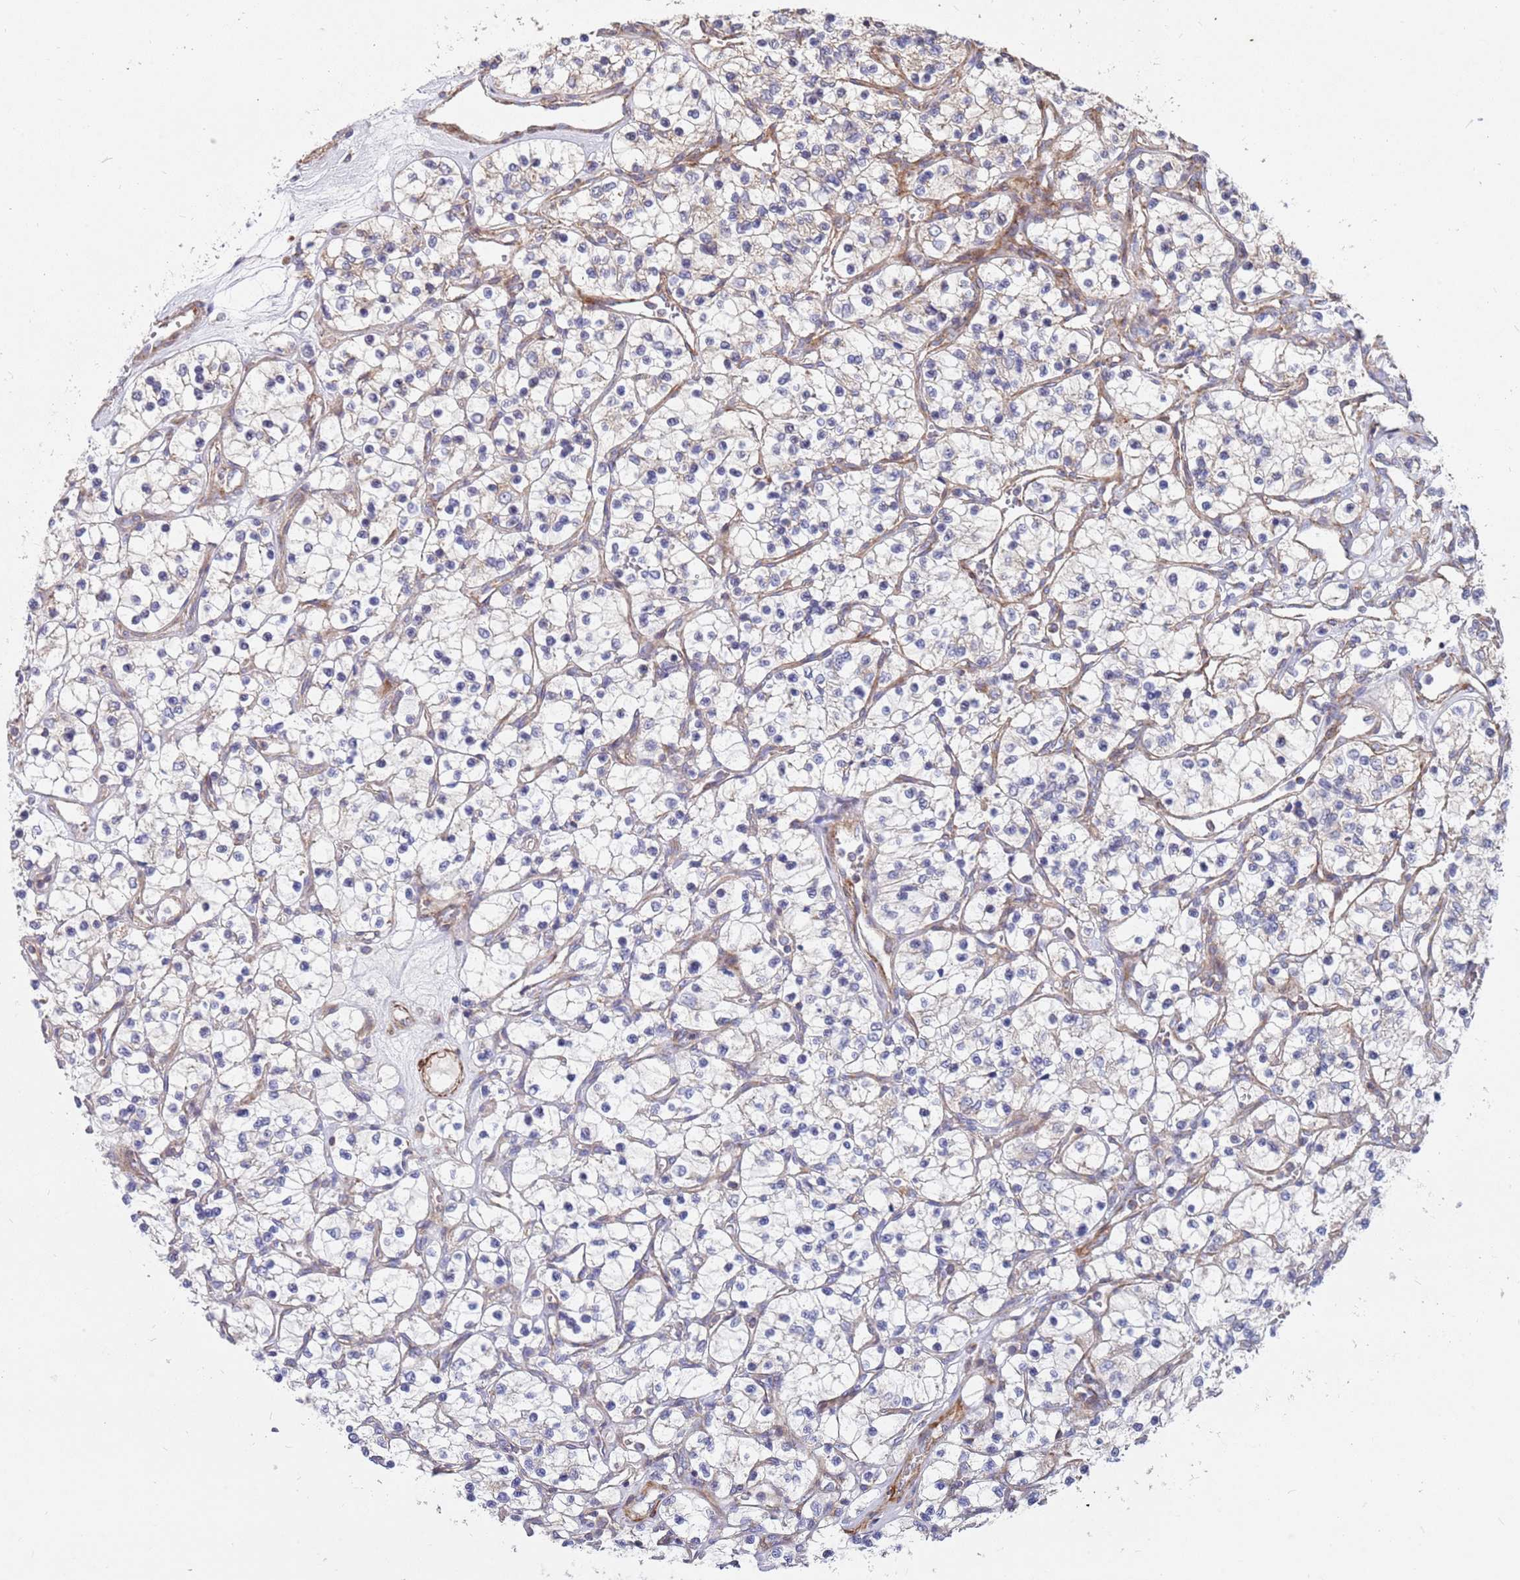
{"staining": {"intensity": "negative", "quantity": "none", "location": "none"}, "tissue": "renal cancer", "cell_type": "Tumor cells", "image_type": "cancer", "snomed": [{"axis": "morphology", "description": "Adenocarcinoma, NOS"}, {"axis": "topography", "description": "Kidney"}], "caption": "High power microscopy micrograph of an immunohistochemistry histopathology image of renal cancer, revealing no significant positivity in tumor cells. Brightfield microscopy of immunohistochemistry stained with DAB (3,3'-diaminobenzidine) (brown) and hematoxylin (blue), captured at high magnification.", "gene": "WDFY3", "patient": {"sex": "female", "age": 69}}